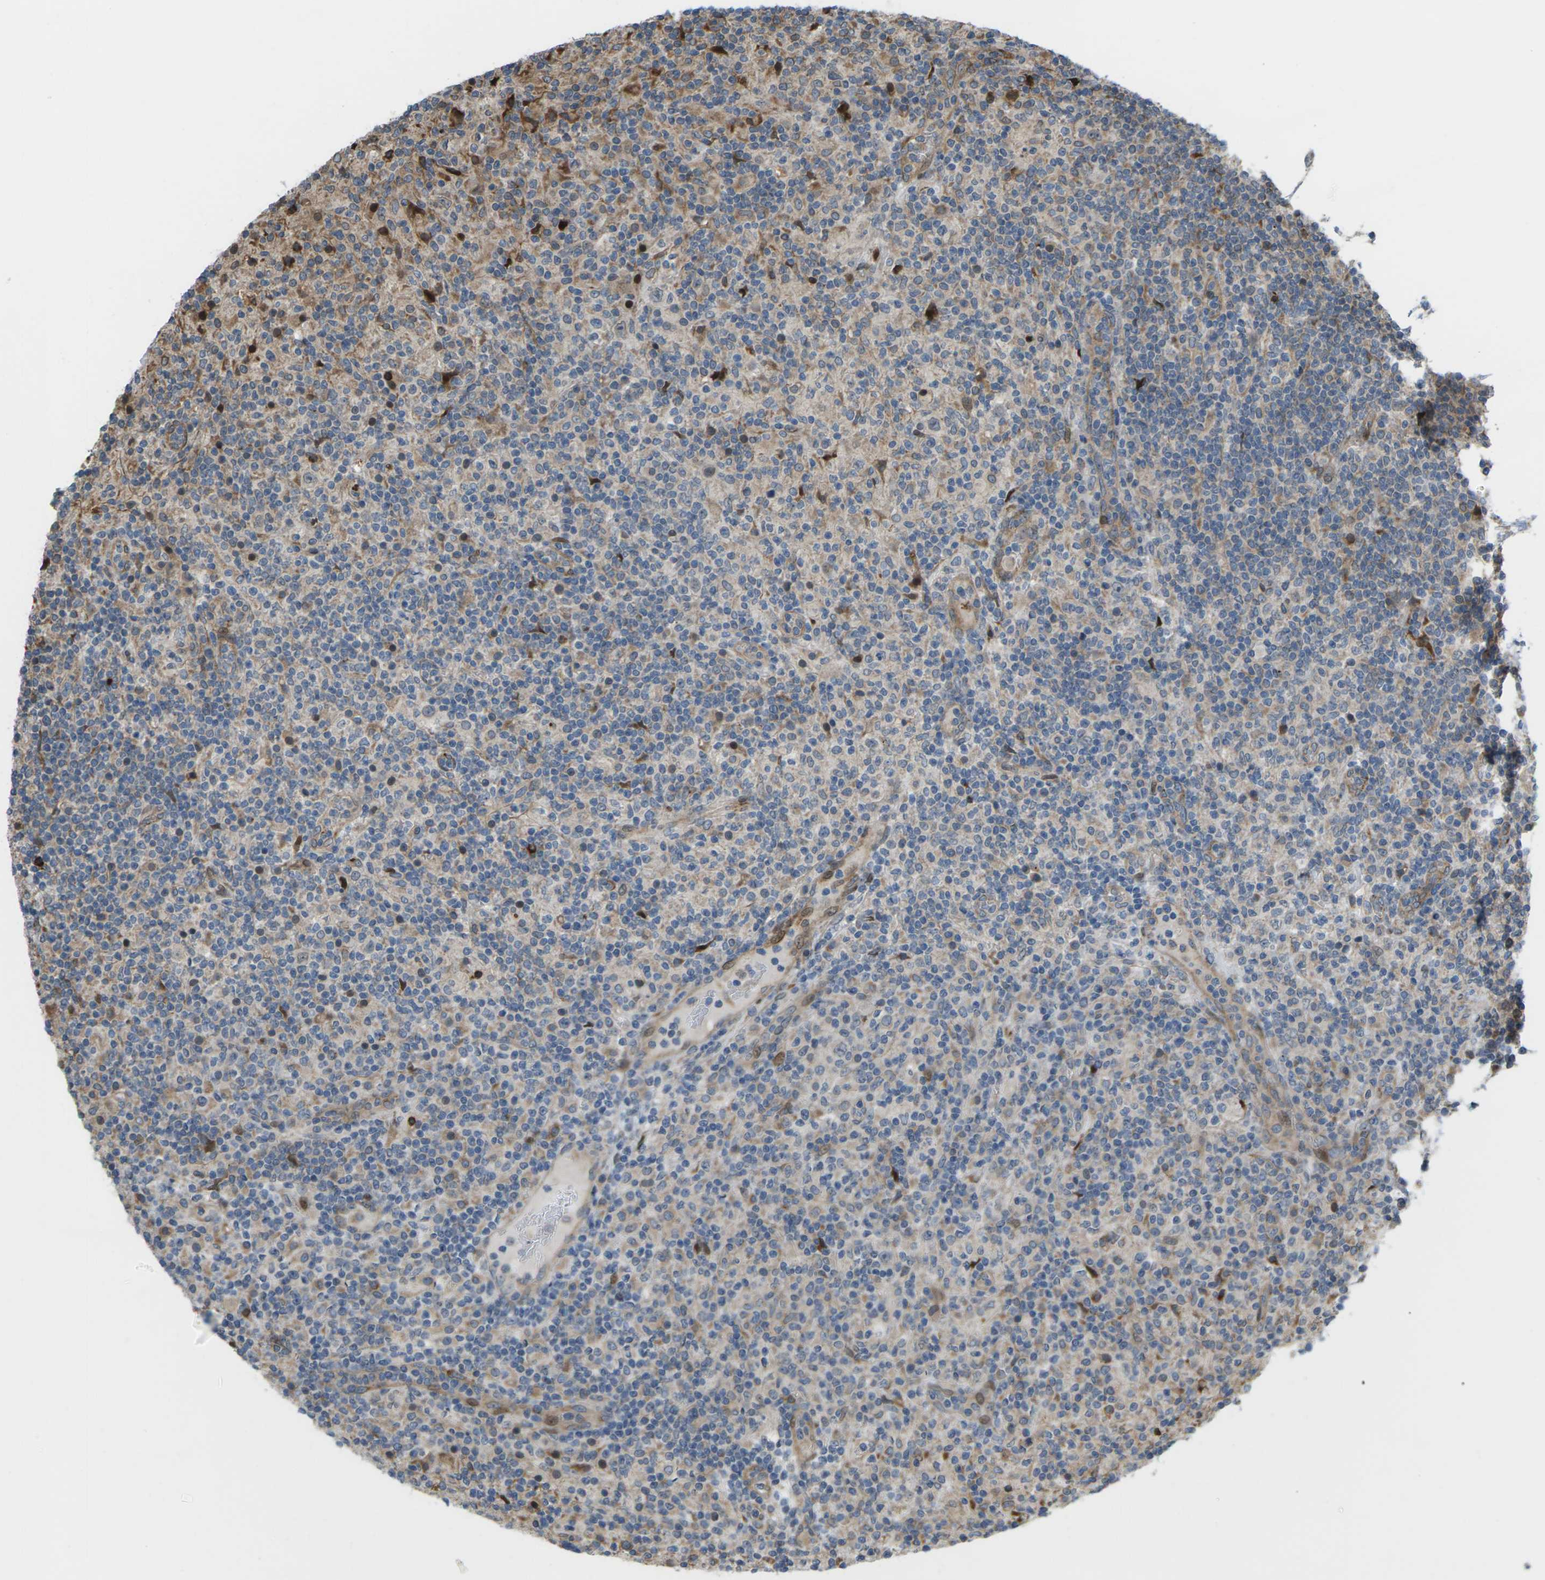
{"staining": {"intensity": "moderate", "quantity": "<25%", "location": "cytoplasmic/membranous,nuclear"}, "tissue": "lymphoma", "cell_type": "Tumor cells", "image_type": "cancer", "snomed": [{"axis": "morphology", "description": "Hodgkin's disease, NOS"}, {"axis": "topography", "description": "Lymph node"}], "caption": "Tumor cells show moderate cytoplasmic/membranous and nuclear staining in approximately <25% of cells in Hodgkin's disease. The staining is performed using DAB (3,3'-diaminobenzidine) brown chromogen to label protein expression. The nuclei are counter-stained blue using hematoxylin.", "gene": "ROBO1", "patient": {"sex": "male", "age": 70}}